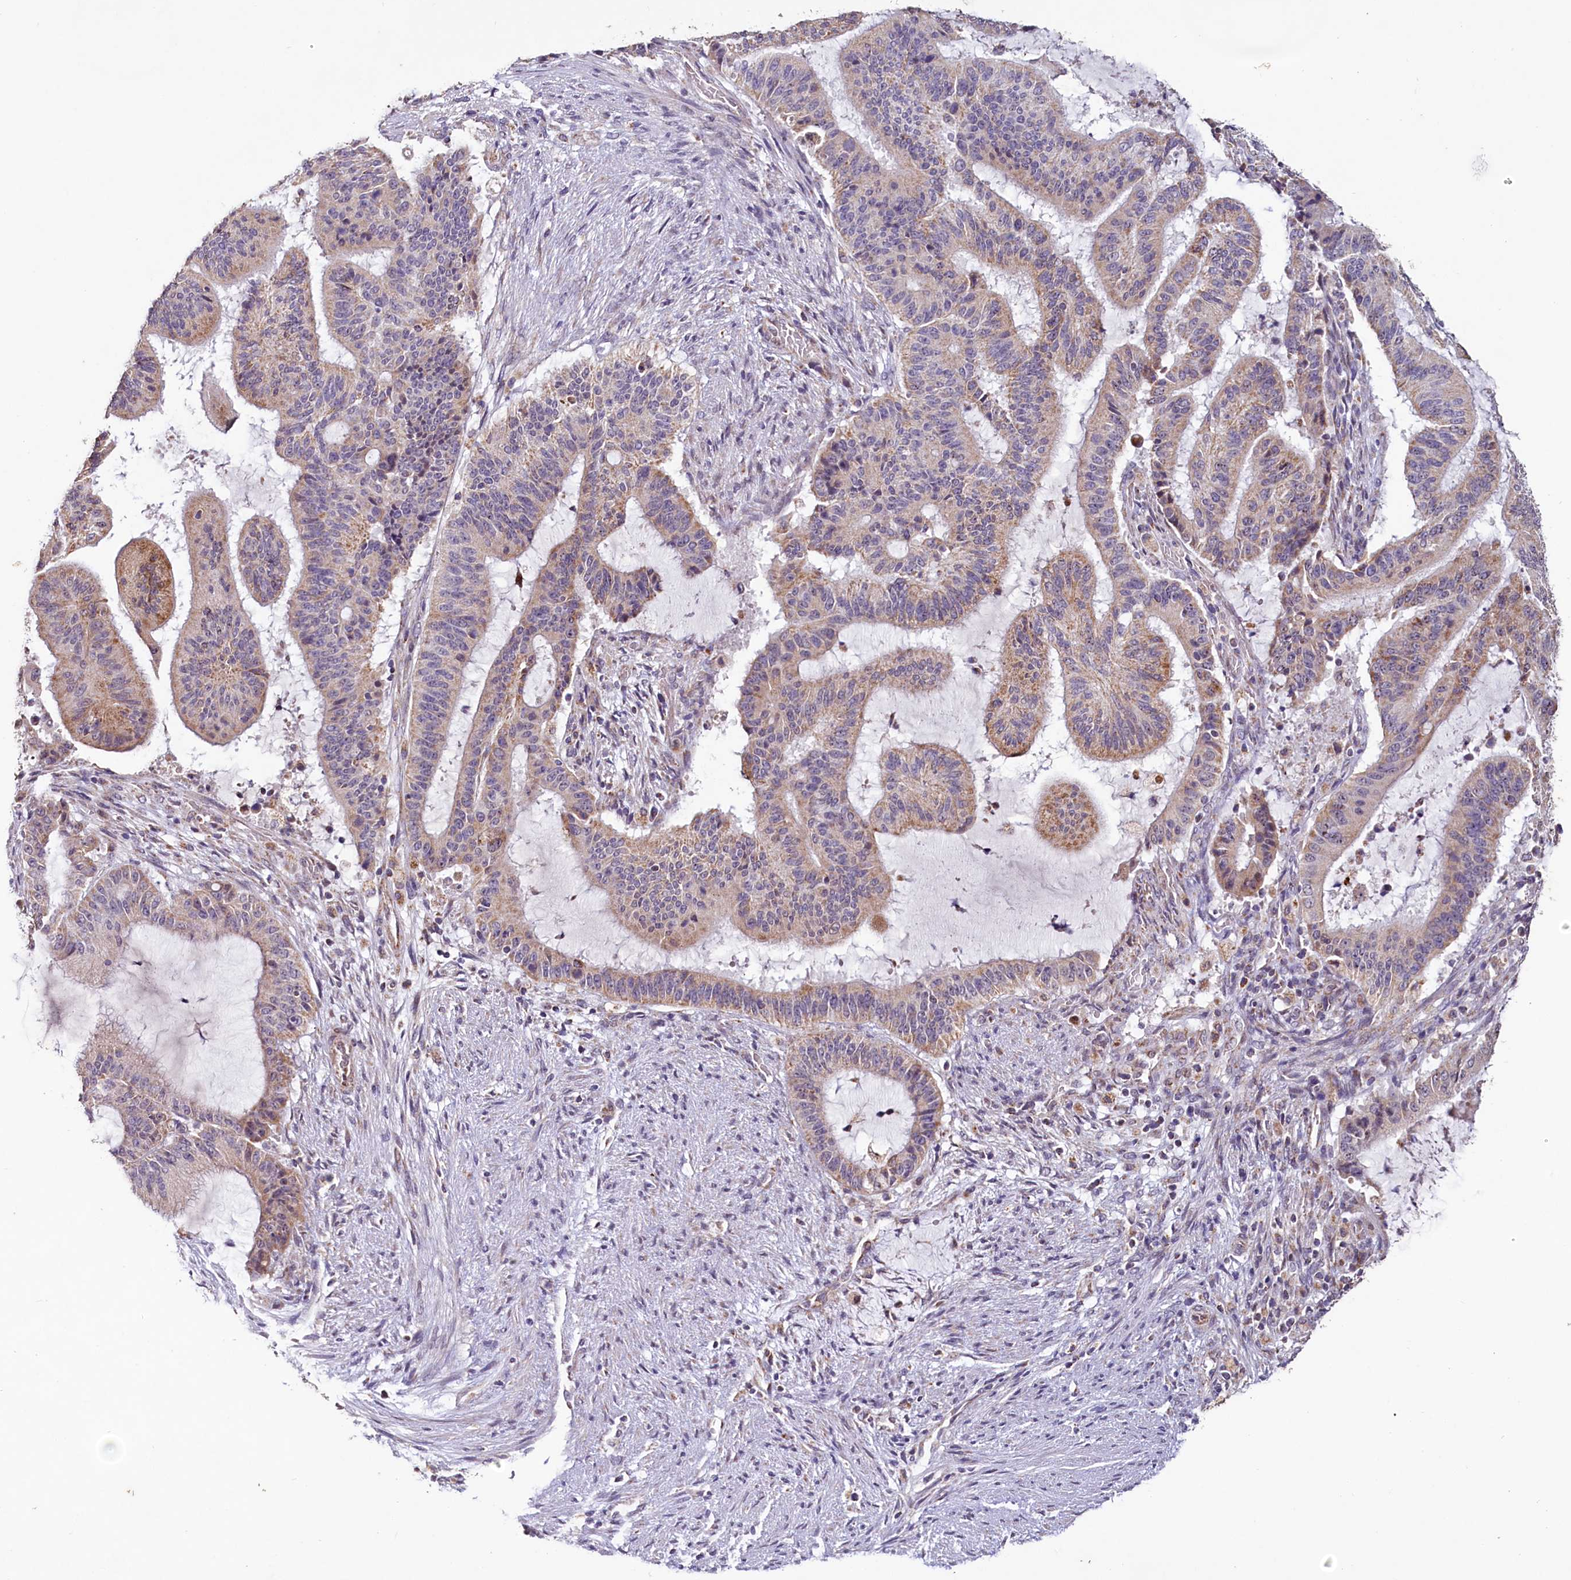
{"staining": {"intensity": "weak", "quantity": ">75%", "location": "cytoplasmic/membranous"}, "tissue": "liver cancer", "cell_type": "Tumor cells", "image_type": "cancer", "snomed": [{"axis": "morphology", "description": "Normal tissue, NOS"}, {"axis": "morphology", "description": "Cholangiocarcinoma"}, {"axis": "topography", "description": "Liver"}, {"axis": "topography", "description": "Peripheral nerve tissue"}], "caption": "A brown stain highlights weak cytoplasmic/membranous staining of a protein in cholangiocarcinoma (liver) tumor cells. The protein is stained brown, and the nuclei are stained in blue (DAB (3,3'-diaminobenzidine) IHC with brightfield microscopy, high magnification).", "gene": "PDE6D", "patient": {"sex": "female", "age": 73}}